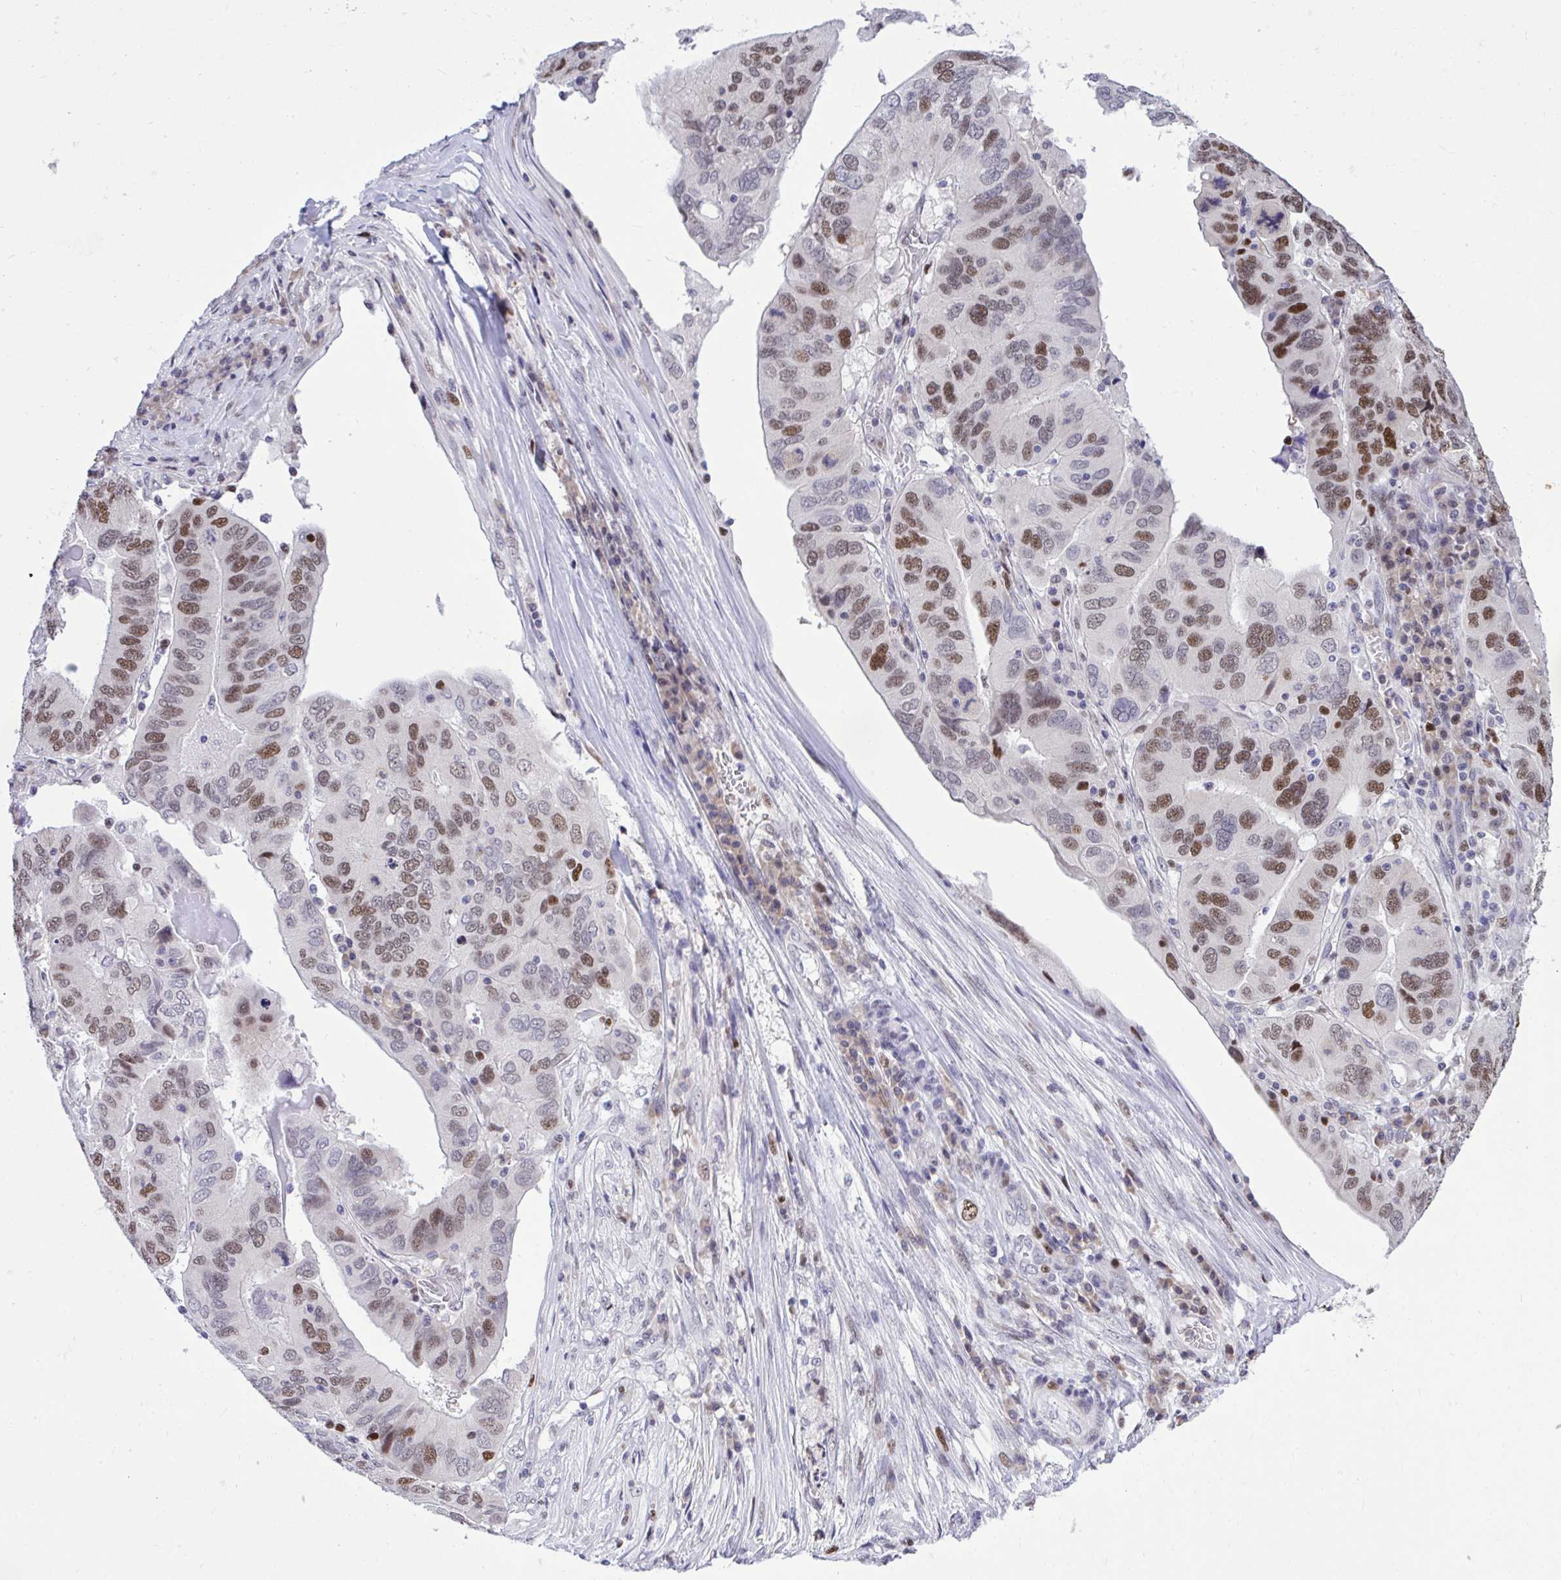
{"staining": {"intensity": "moderate", "quantity": "25%-75%", "location": "nuclear"}, "tissue": "ovarian cancer", "cell_type": "Tumor cells", "image_type": "cancer", "snomed": [{"axis": "morphology", "description": "Cystadenocarcinoma, serous, NOS"}, {"axis": "topography", "description": "Ovary"}], "caption": "Protein staining of ovarian serous cystadenocarcinoma tissue demonstrates moderate nuclear staining in approximately 25%-75% of tumor cells.", "gene": "C1QL2", "patient": {"sex": "female", "age": 79}}